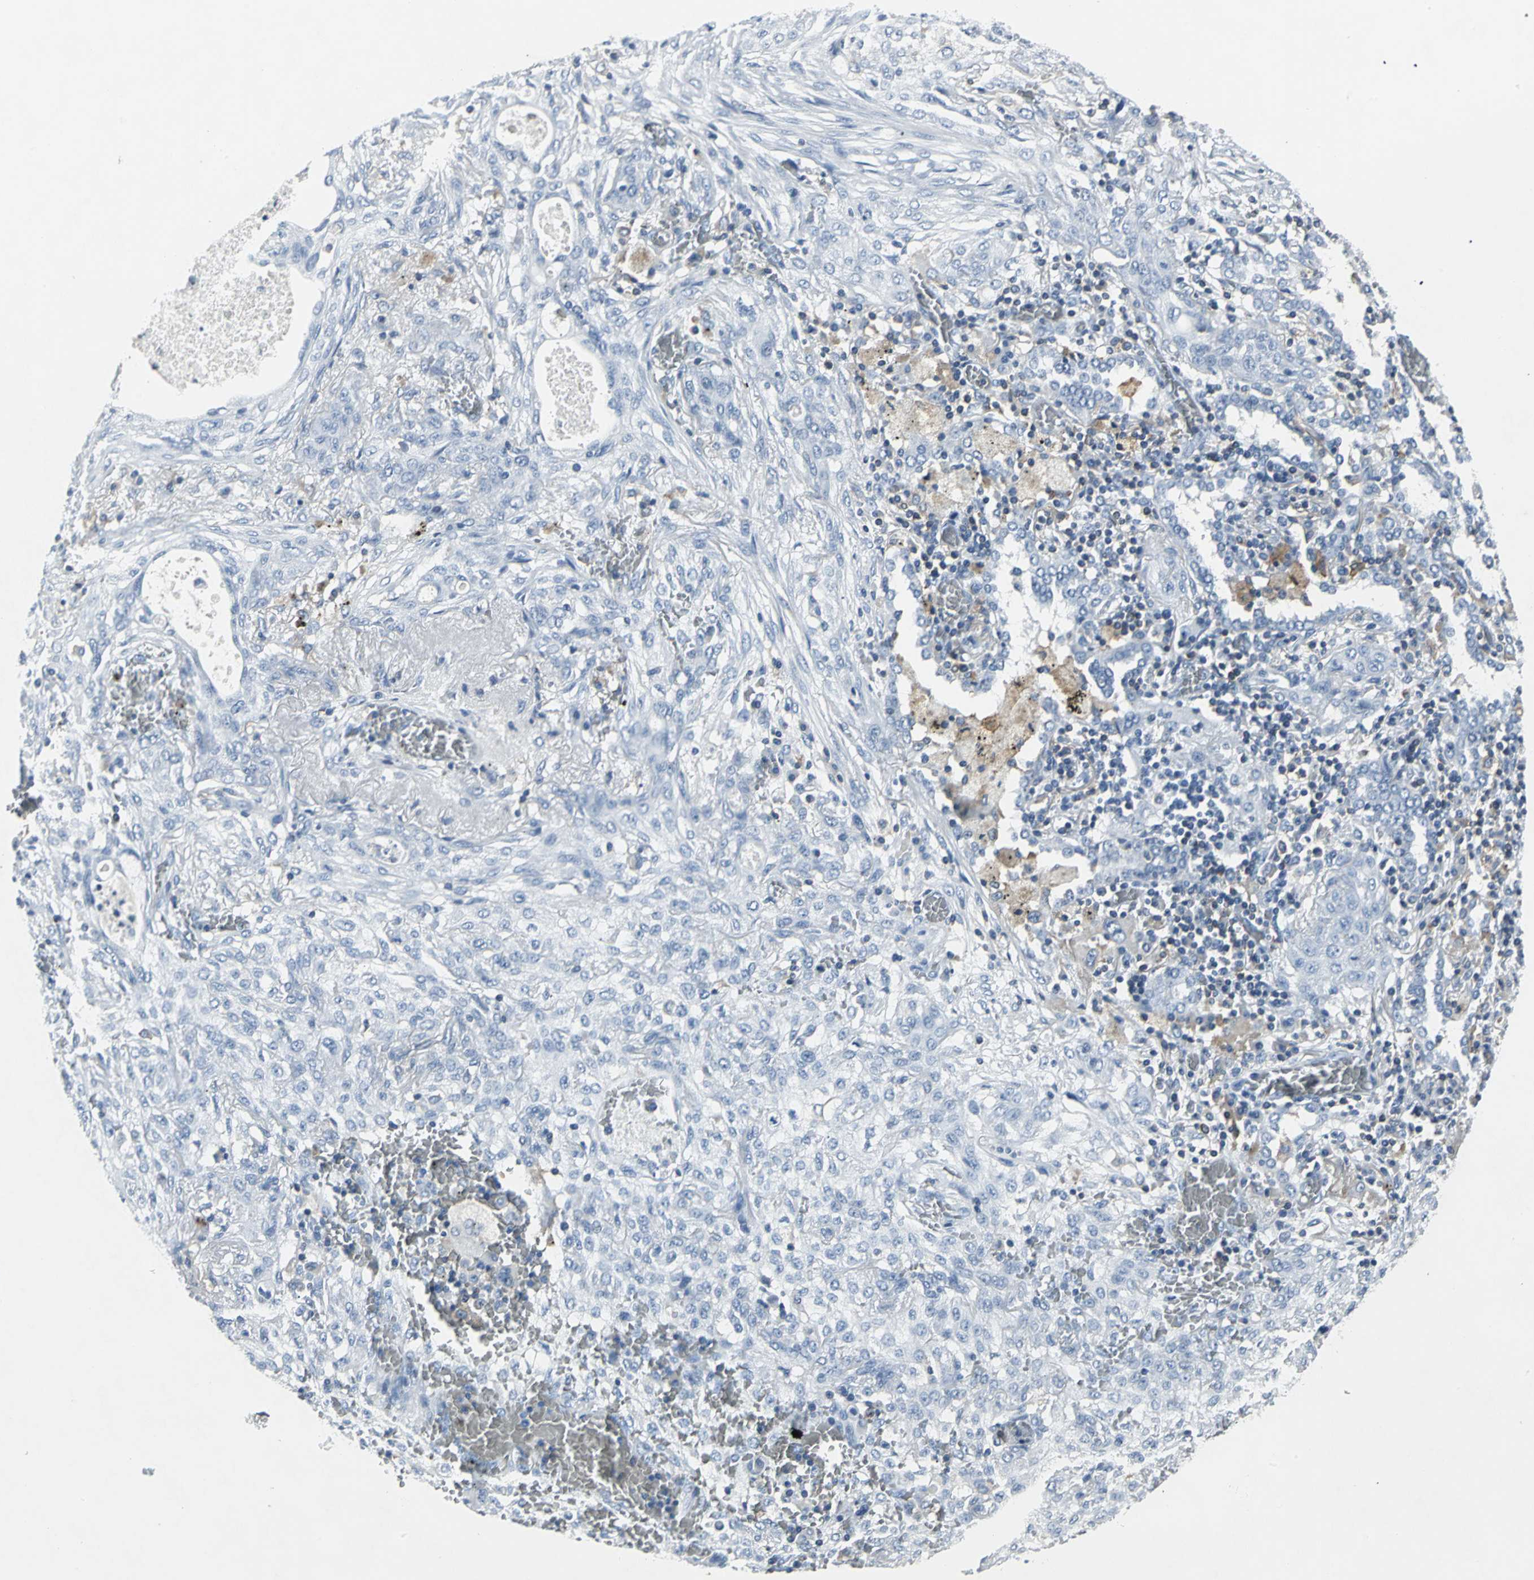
{"staining": {"intensity": "negative", "quantity": "none", "location": "none"}, "tissue": "lung cancer", "cell_type": "Tumor cells", "image_type": "cancer", "snomed": [{"axis": "morphology", "description": "Squamous cell carcinoma, NOS"}, {"axis": "topography", "description": "Lung"}], "caption": "High power microscopy photomicrograph of an immunohistochemistry (IHC) micrograph of squamous cell carcinoma (lung), revealing no significant expression in tumor cells.", "gene": "IQGAP2", "patient": {"sex": "female", "age": 47}}